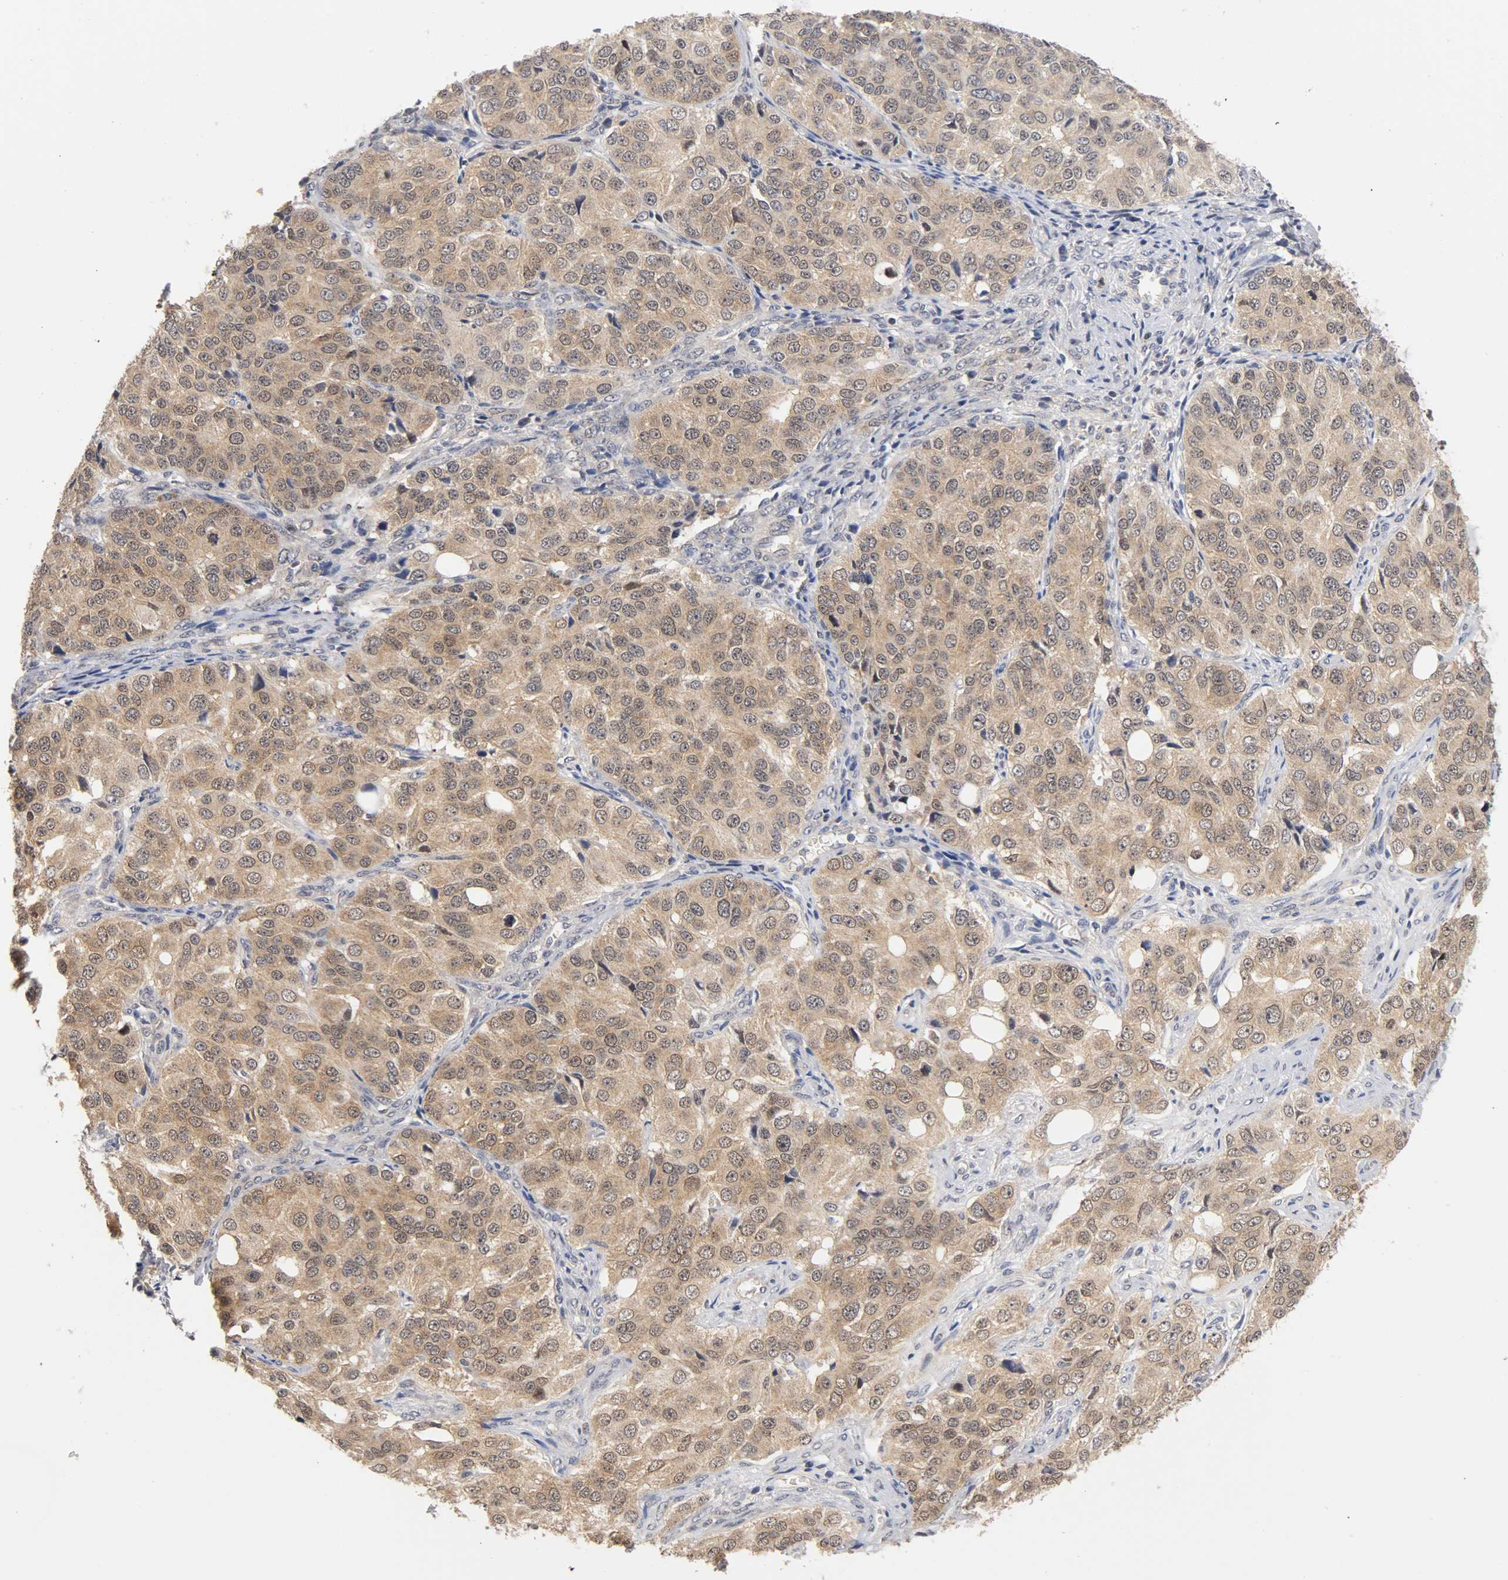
{"staining": {"intensity": "strong", "quantity": ">75%", "location": "cytoplasmic/membranous,nuclear"}, "tissue": "ovarian cancer", "cell_type": "Tumor cells", "image_type": "cancer", "snomed": [{"axis": "morphology", "description": "Carcinoma, endometroid"}, {"axis": "topography", "description": "Ovary"}], "caption": "Protein expression analysis of ovarian cancer (endometroid carcinoma) shows strong cytoplasmic/membranous and nuclear expression in about >75% of tumor cells. (DAB (3,3'-diaminobenzidine) = brown stain, brightfield microscopy at high magnification).", "gene": "UBE2M", "patient": {"sex": "female", "age": 51}}